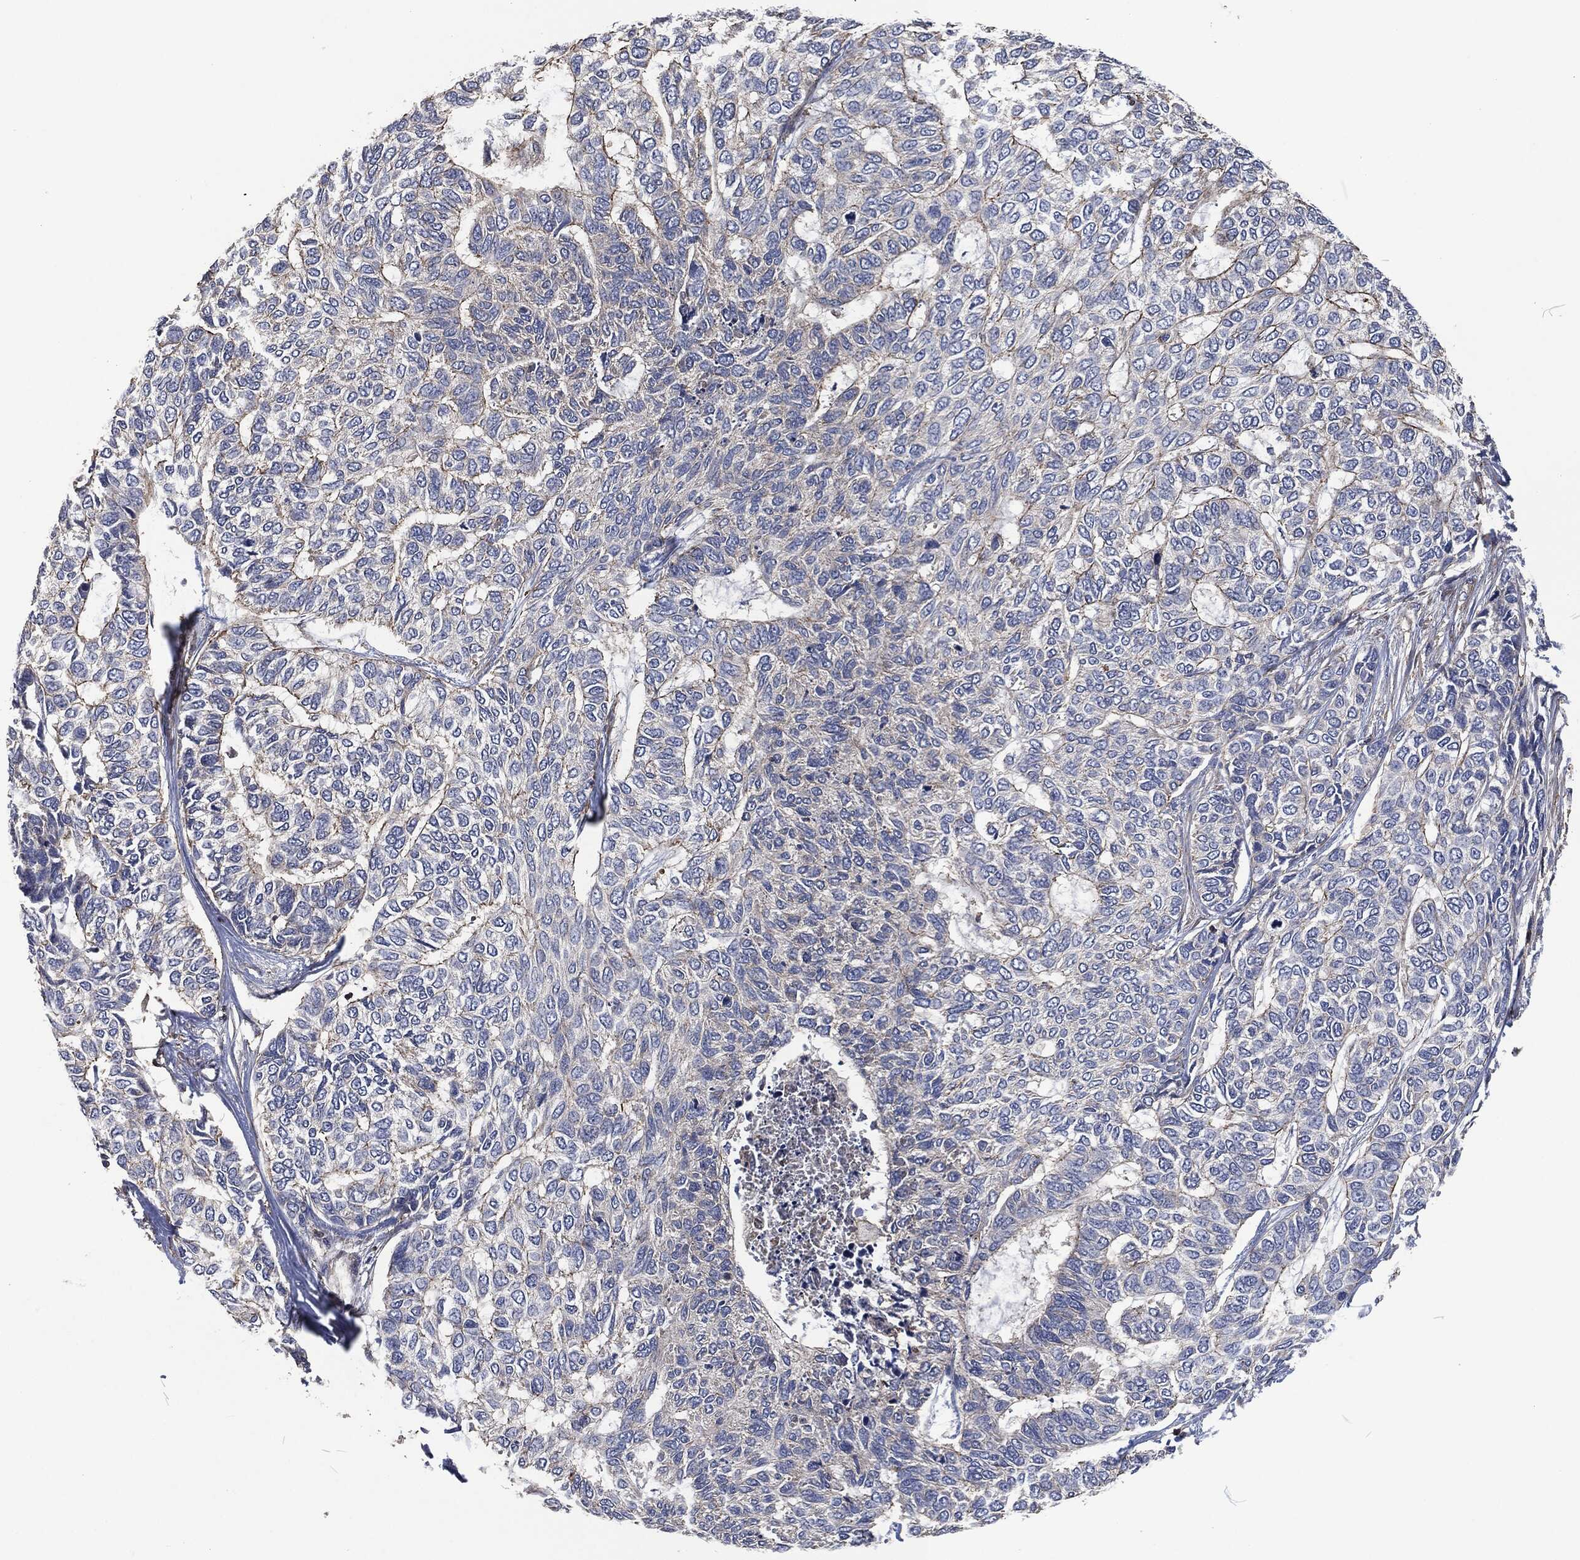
{"staining": {"intensity": "negative", "quantity": "none", "location": "none"}, "tissue": "skin cancer", "cell_type": "Tumor cells", "image_type": "cancer", "snomed": [{"axis": "morphology", "description": "Basal cell carcinoma"}, {"axis": "topography", "description": "Skin"}], "caption": "The histopathology image exhibits no significant positivity in tumor cells of skin cancer (basal cell carcinoma).", "gene": "LGALS9", "patient": {"sex": "female", "age": 65}}